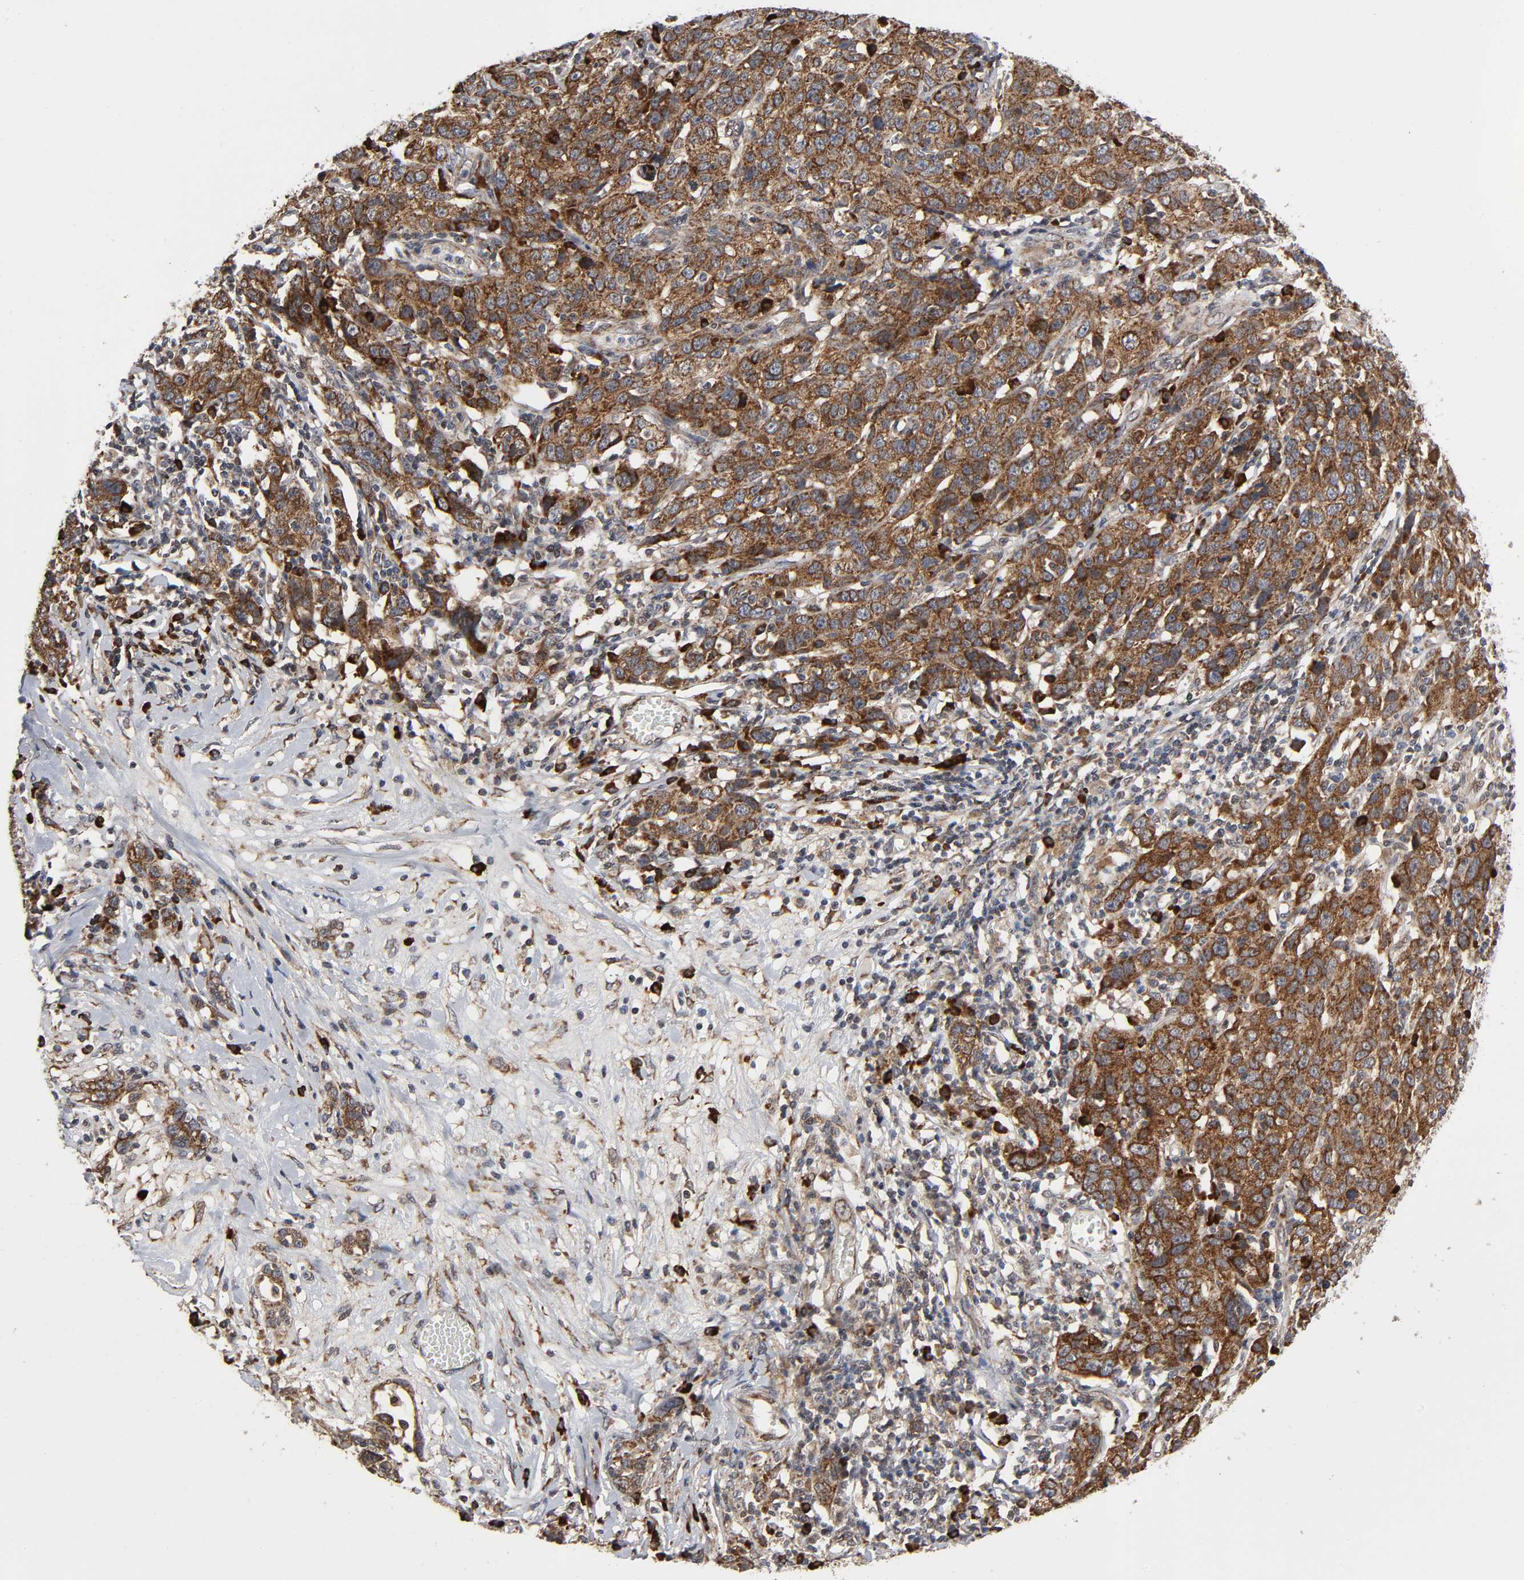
{"staining": {"intensity": "strong", "quantity": ">75%", "location": "cytoplasmic/membranous"}, "tissue": "ovarian cancer", "cell_type": "Tumor cells", "image_type": "cancer", "snomed": [{"axis": "morphology", "description": "Cystadenocarcinoma, serous, NOS"}, {"axis": "topography", "description": "Ovary"}], "caption": "Tumor cells reveal high levels of strong cytoplasmic/membranous staining in approximately >75% of cells in ovarian serous cystadenocarcinoma.", "gene": "SLC30A9", "patient": {"sex": "female", "age": 71}}